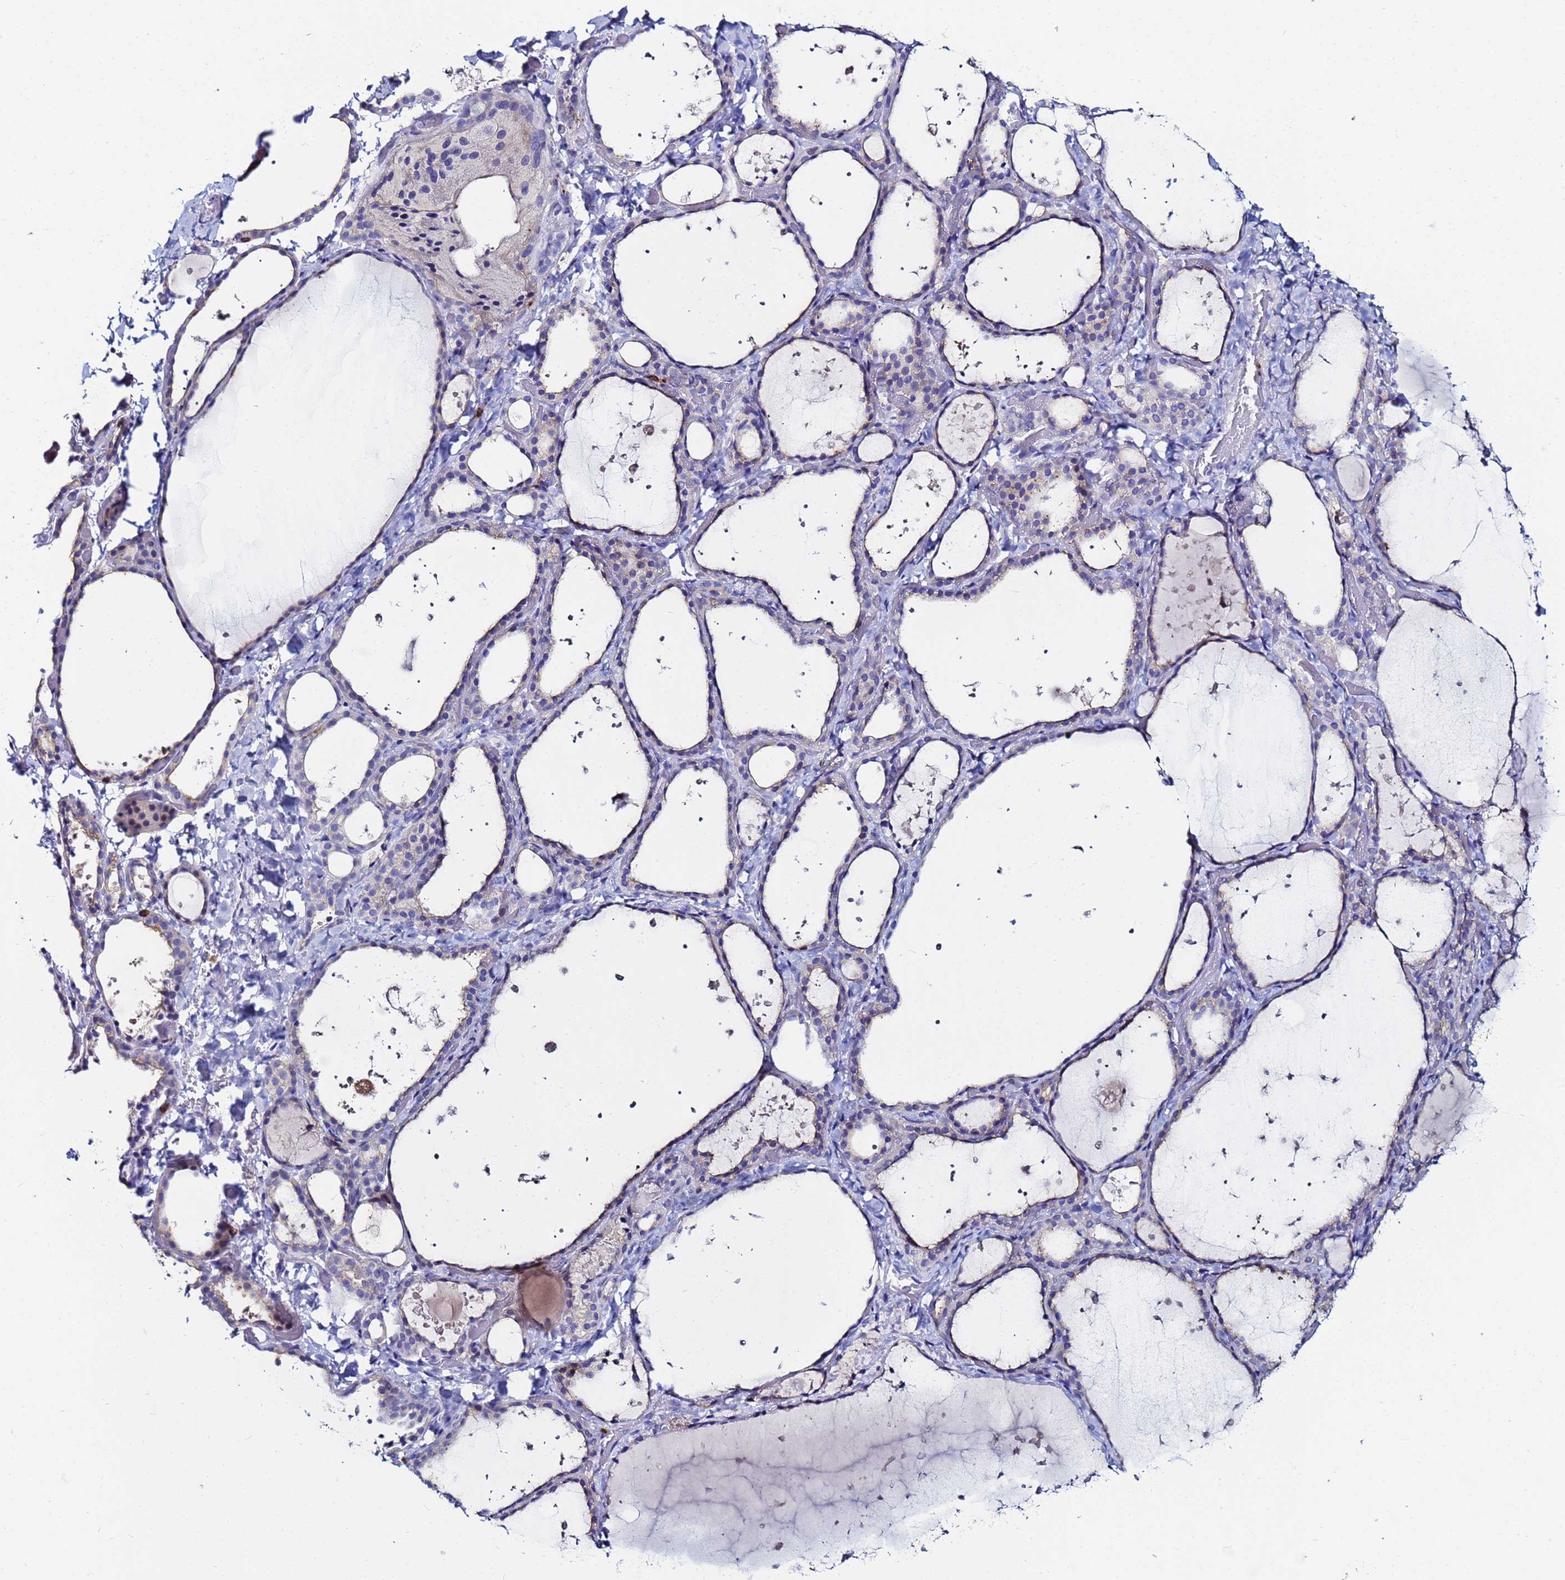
{"staining": {"intensity": "weak", "quantity": "25%-75%", "location": "cytoplasmic/membranous"}, "tissue": "thyroid gland", "cell_type": "Glandular cells", "image_type": "normal", "snomed": [{"axis": "morphology", "description": "Normal tissue, NOS"}, {"axis": "topography", "description": "Thyroid gland"}], "caption": "IHC histopathology image of benign thyroid gland: thyroid gland stained using immunohistochemistry displays low levels of weak protein expression localized specifically in the cytoplasmic/membranous of glandular cells, appearing as a cytoplasmic/membranous brown color.", "gene": "BASP1", "patient": {"sex": "female", "age": 44}}